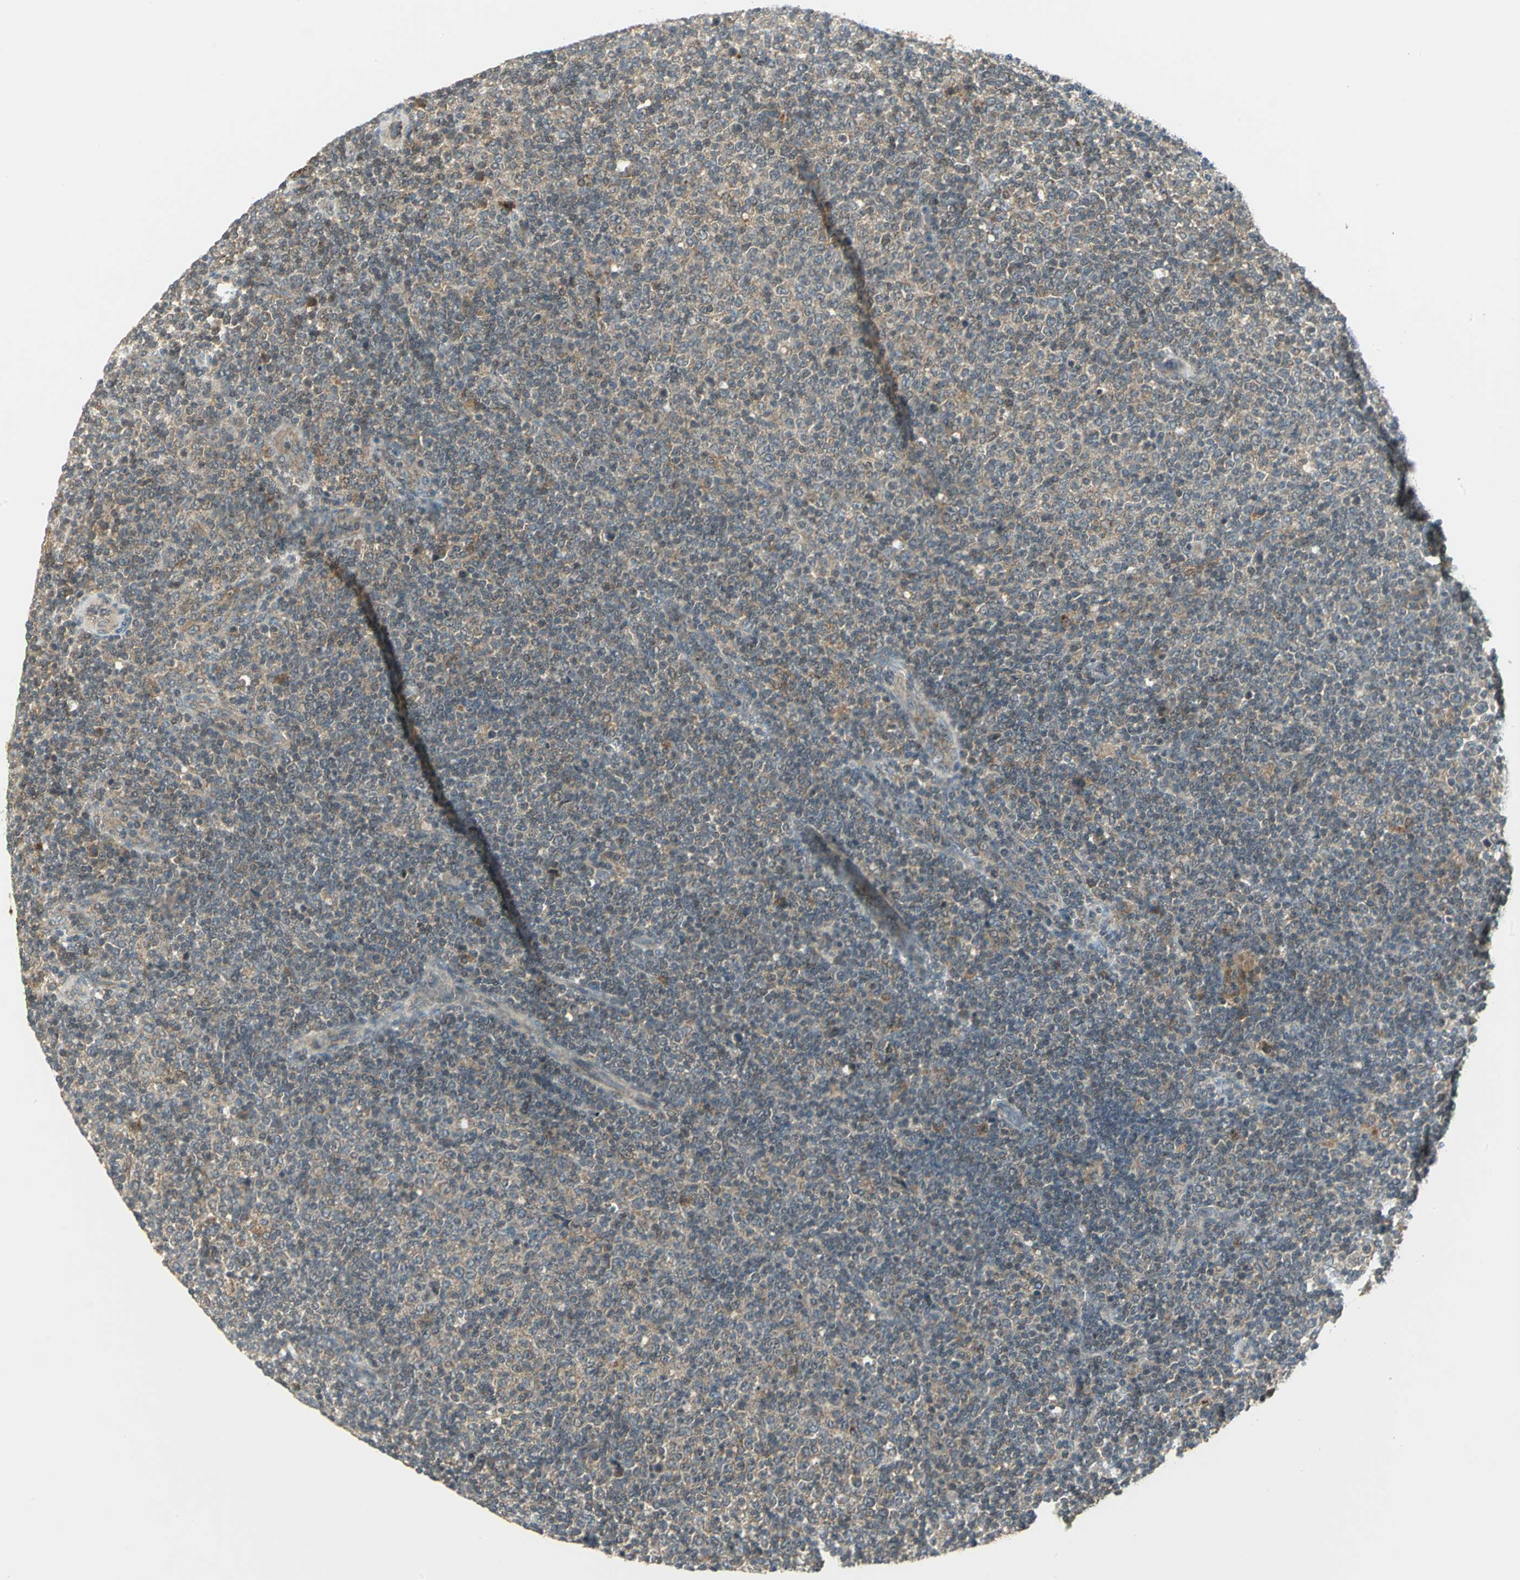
{"staining": {"intensity": "weak", "quantity": ">75%", "location": "cytoplasmic/membranous"}, "tissue": "lymphoma", "cell_type": "Tumor cells", "image_type": "cancer", "snomed": [{"axis": "morphology", "description": "Malignant lymphoma, non-Hodgkin's type, Low grade"}, {"axis": "topography", "description": "Lymph node"}], "caption": "An image of malignant lymphoma, non-Hodgkin's type (low-grade) stained for a protein exhibits weak cytoplasmic/membranous brown staining in tumor cells.", "gene": "MAPK8IP3", "patient": {"sex": "male", "age": 70}}